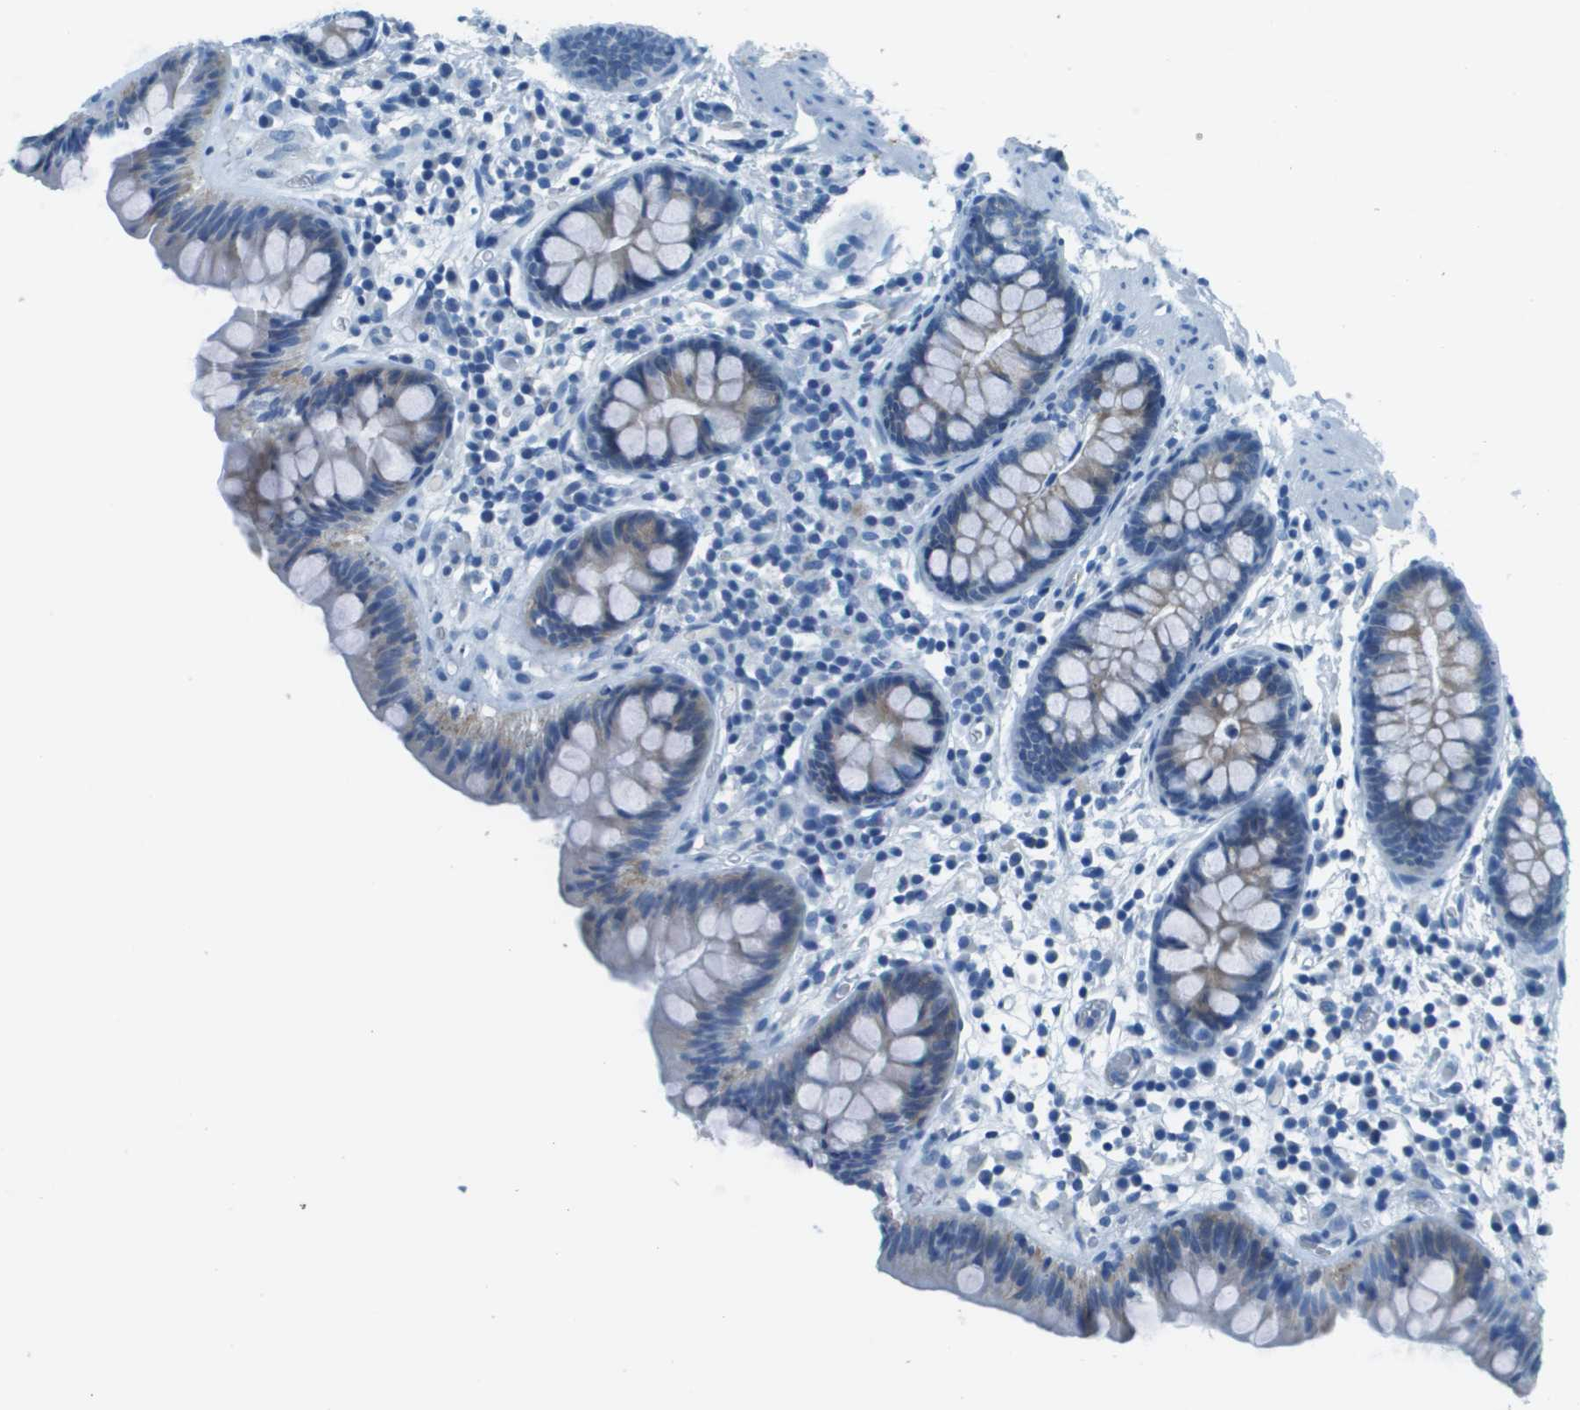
{"staining": {"intensity": "negative", "quantity": "none", "location": "none"}, "tissue": "colon", "cell_type": "Endothelial cells", "image_type": "normal", "snomed": [{"axis": "morphology", "description": "Normal tissue, NOS"}, {"axis": "topography", "description": "Colon"}], "caption": "Endothelial cells are negative for protein expression in unremarkable human colon. The staining is performed using DAB (3,3'-diaminobenzidine) brown chromogen with nuclei counter-stained in using hematoxylin.", "gene": "SLC16A10", "patient": {"sex": "female", "age": 80}}